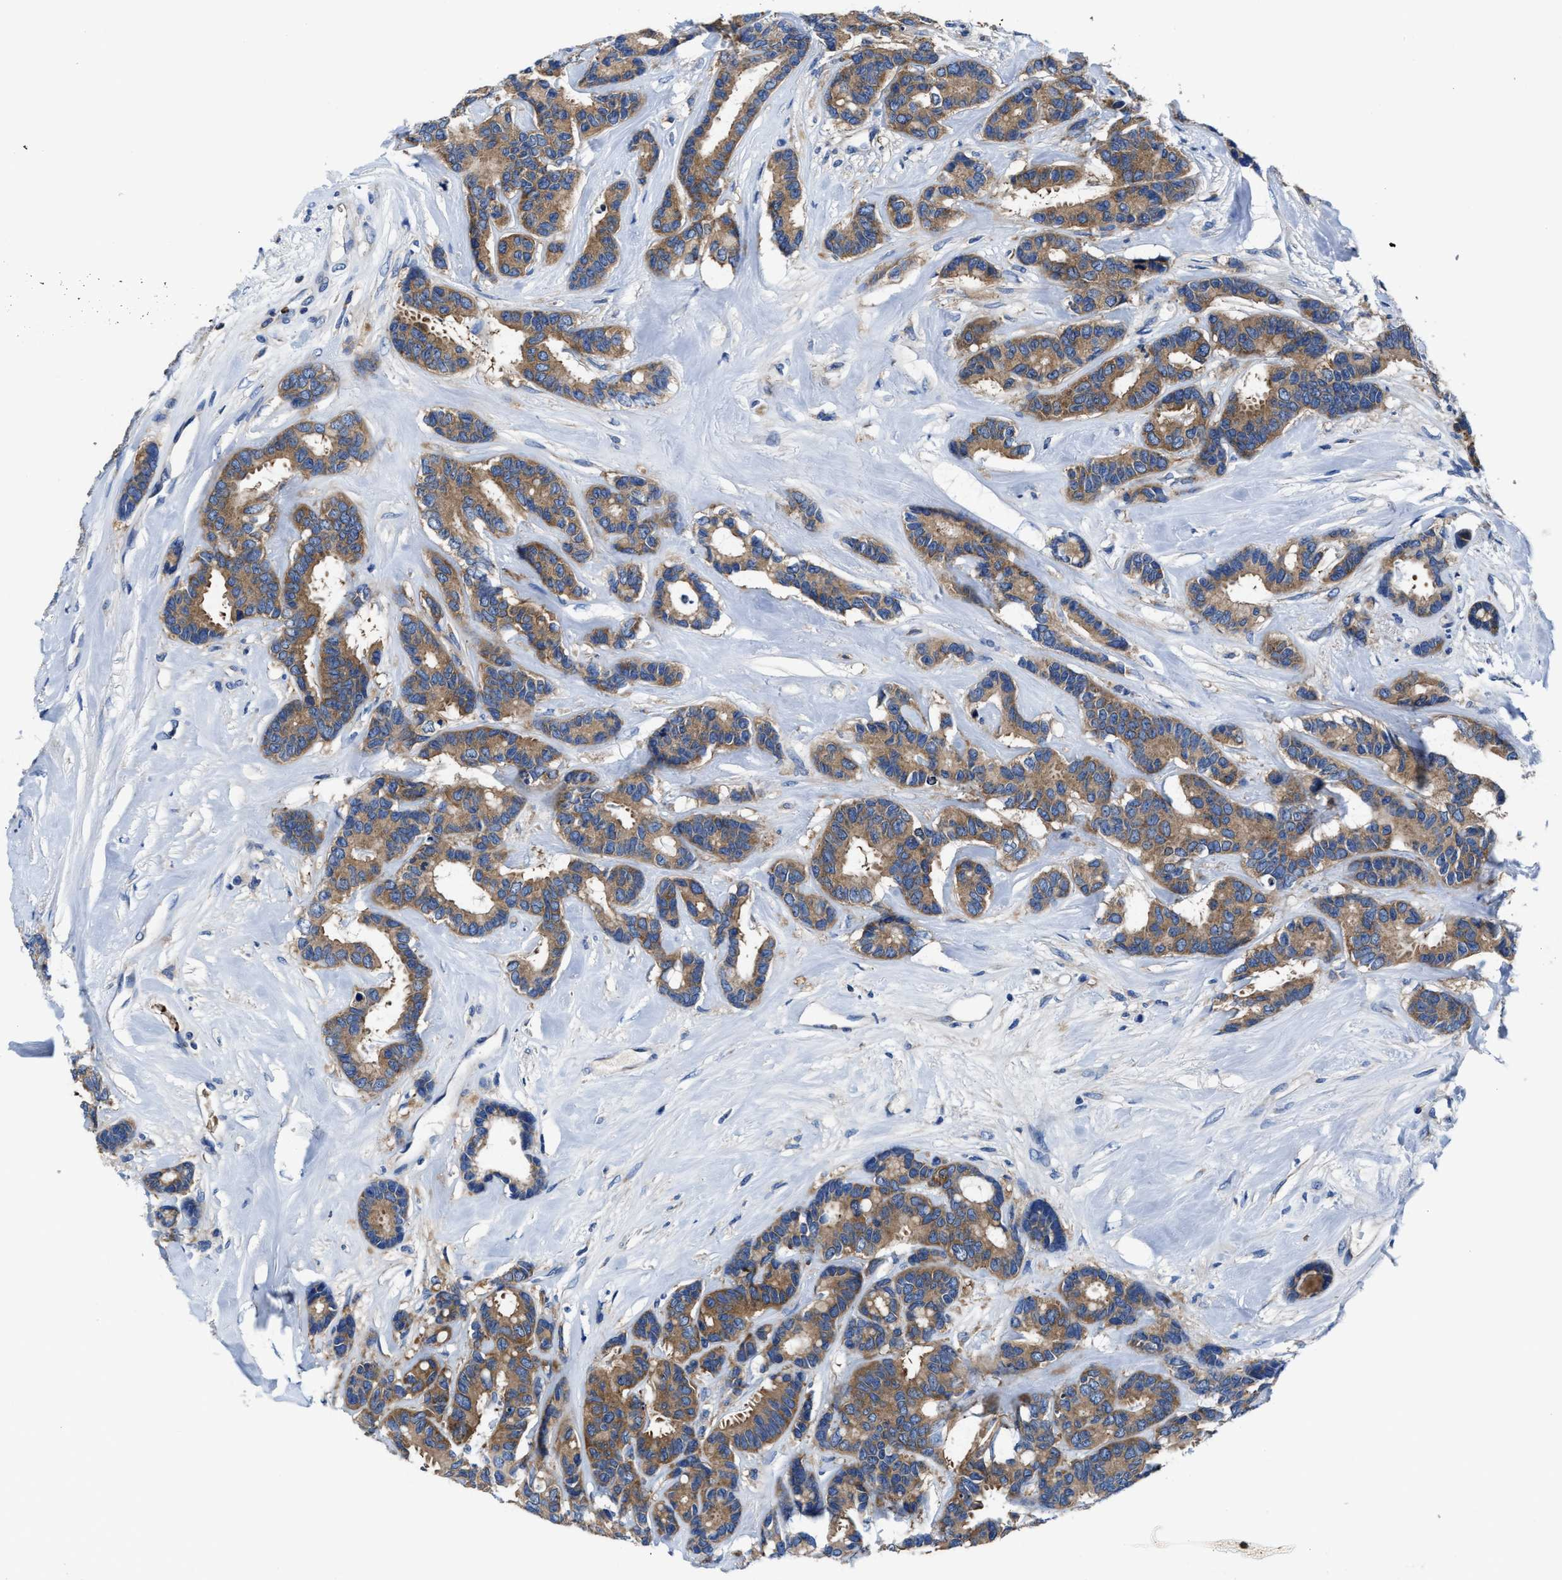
{"staining": {"intensity": "strong", "quantity": ">75%", "location": "cytoplasmic/membranous"}, "tissue": "breast cancer", "cell_type": "Tumor cells", "image_type": "cancer", "snomed": [{"axis": "morphology", "description": "Duct carcinoma"}, {"axis": "topography", "description": "Breast"}], "caption": "Brown immunohistochemical staining in human breast cancer (infiltrating ductal carcinoma) shows strong cytoplasmic/membranous positivity in about >75% of tumor cells.", "gene": "PHLPP1", "patient": {"sex": "female", "age": 87}}